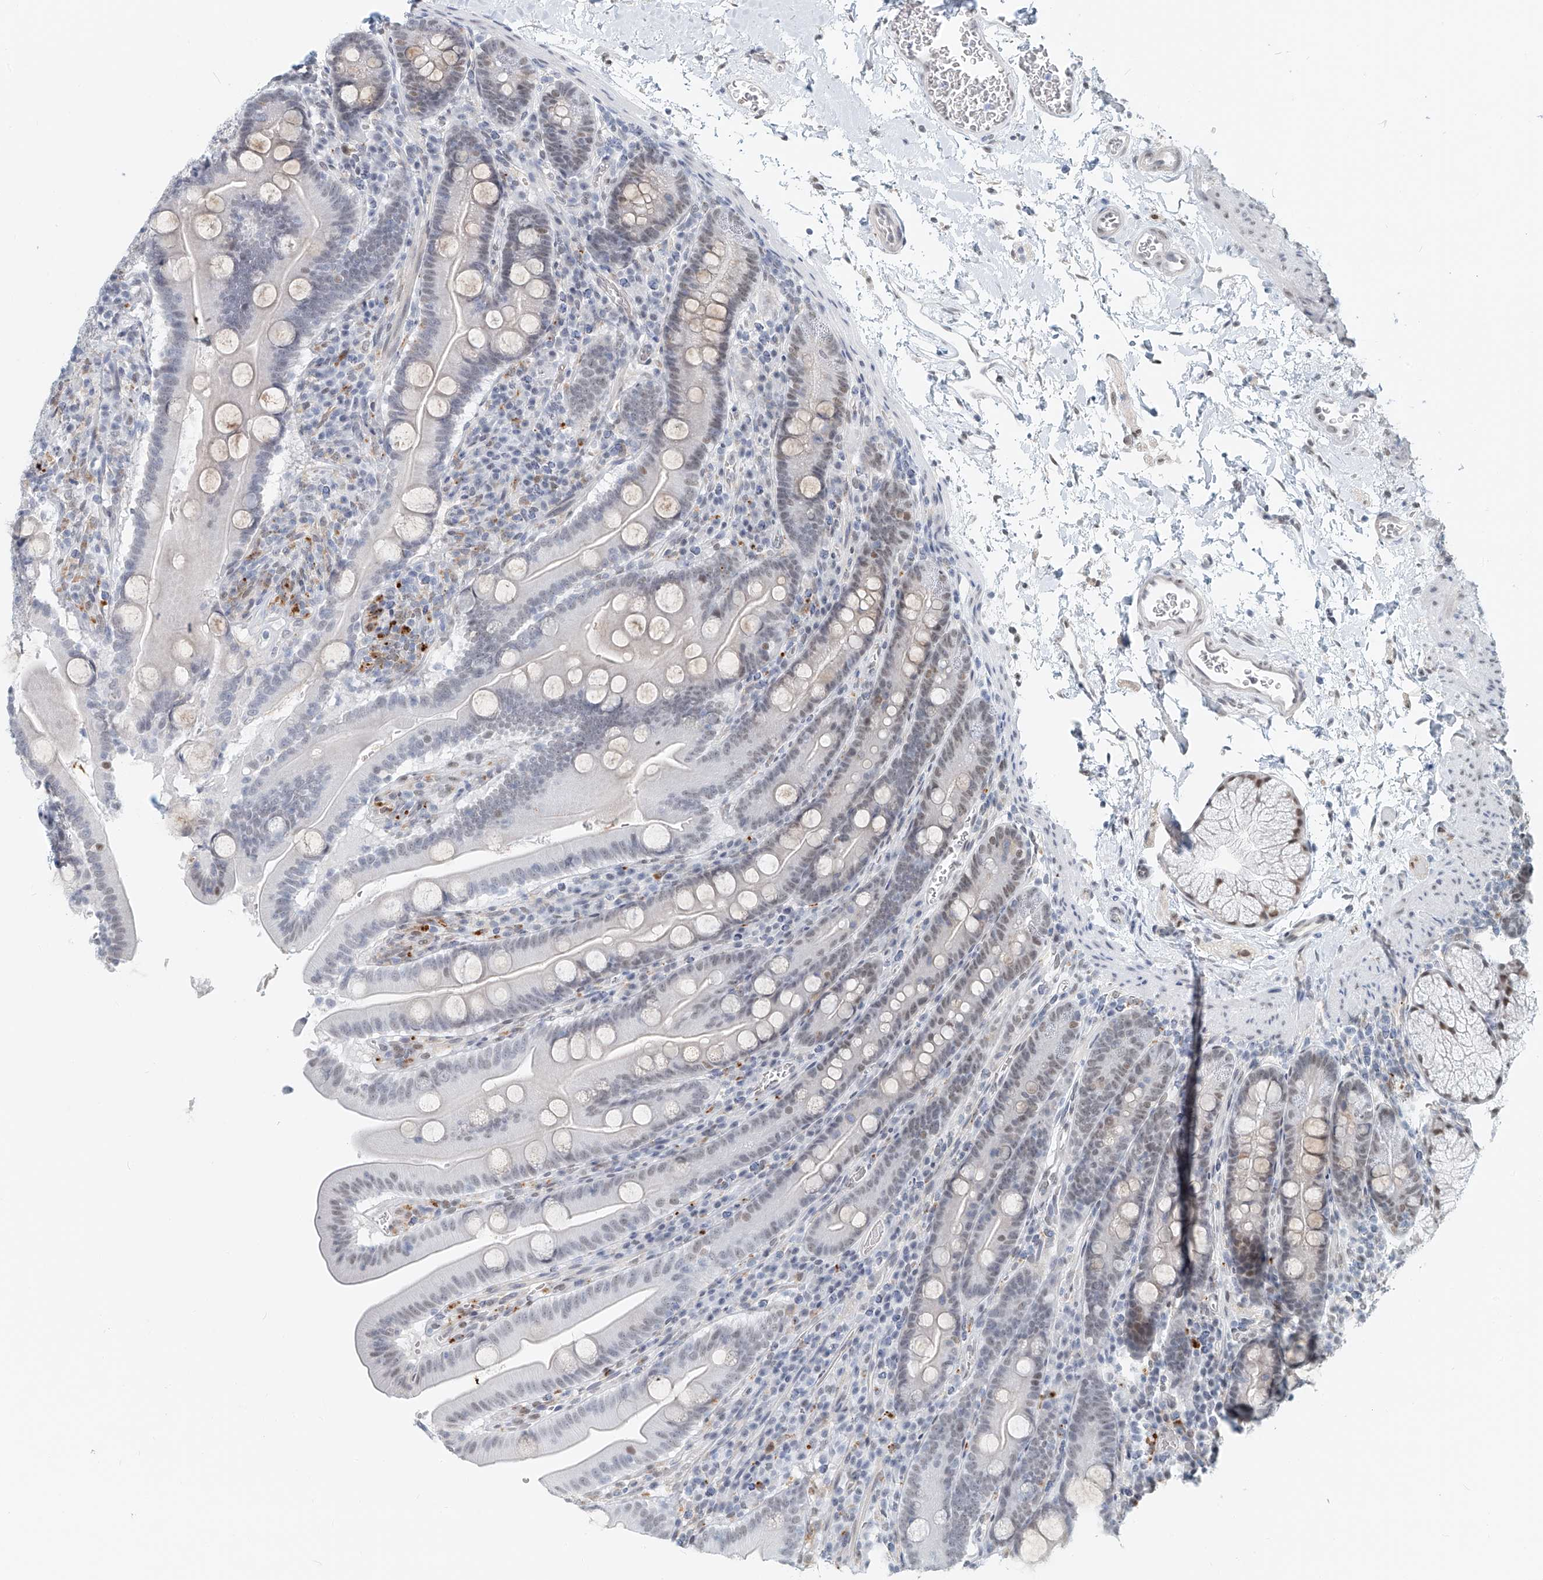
{"staining": {"intensity": "weak", "quantity": "25%-75%", "location": "nuclear"}, "tissue": "duodenum", "cell_type": "Glandular cells", "image_type": "normal", "snomed": [{"axis": "morphology", "description": "Normal tissue, NOS"}, {"axis": "topography", "description": "Duodenum"}], "caption": "Glandular cells reveal low levels of weak nuclear expression in approximately 25%-75% of cells in normal duodenum. Ihc stains the protein of interest in brown and the nuclei are stained blue.", "gene": "SASH1", "patient": {"sex": "male", "age": 35}}